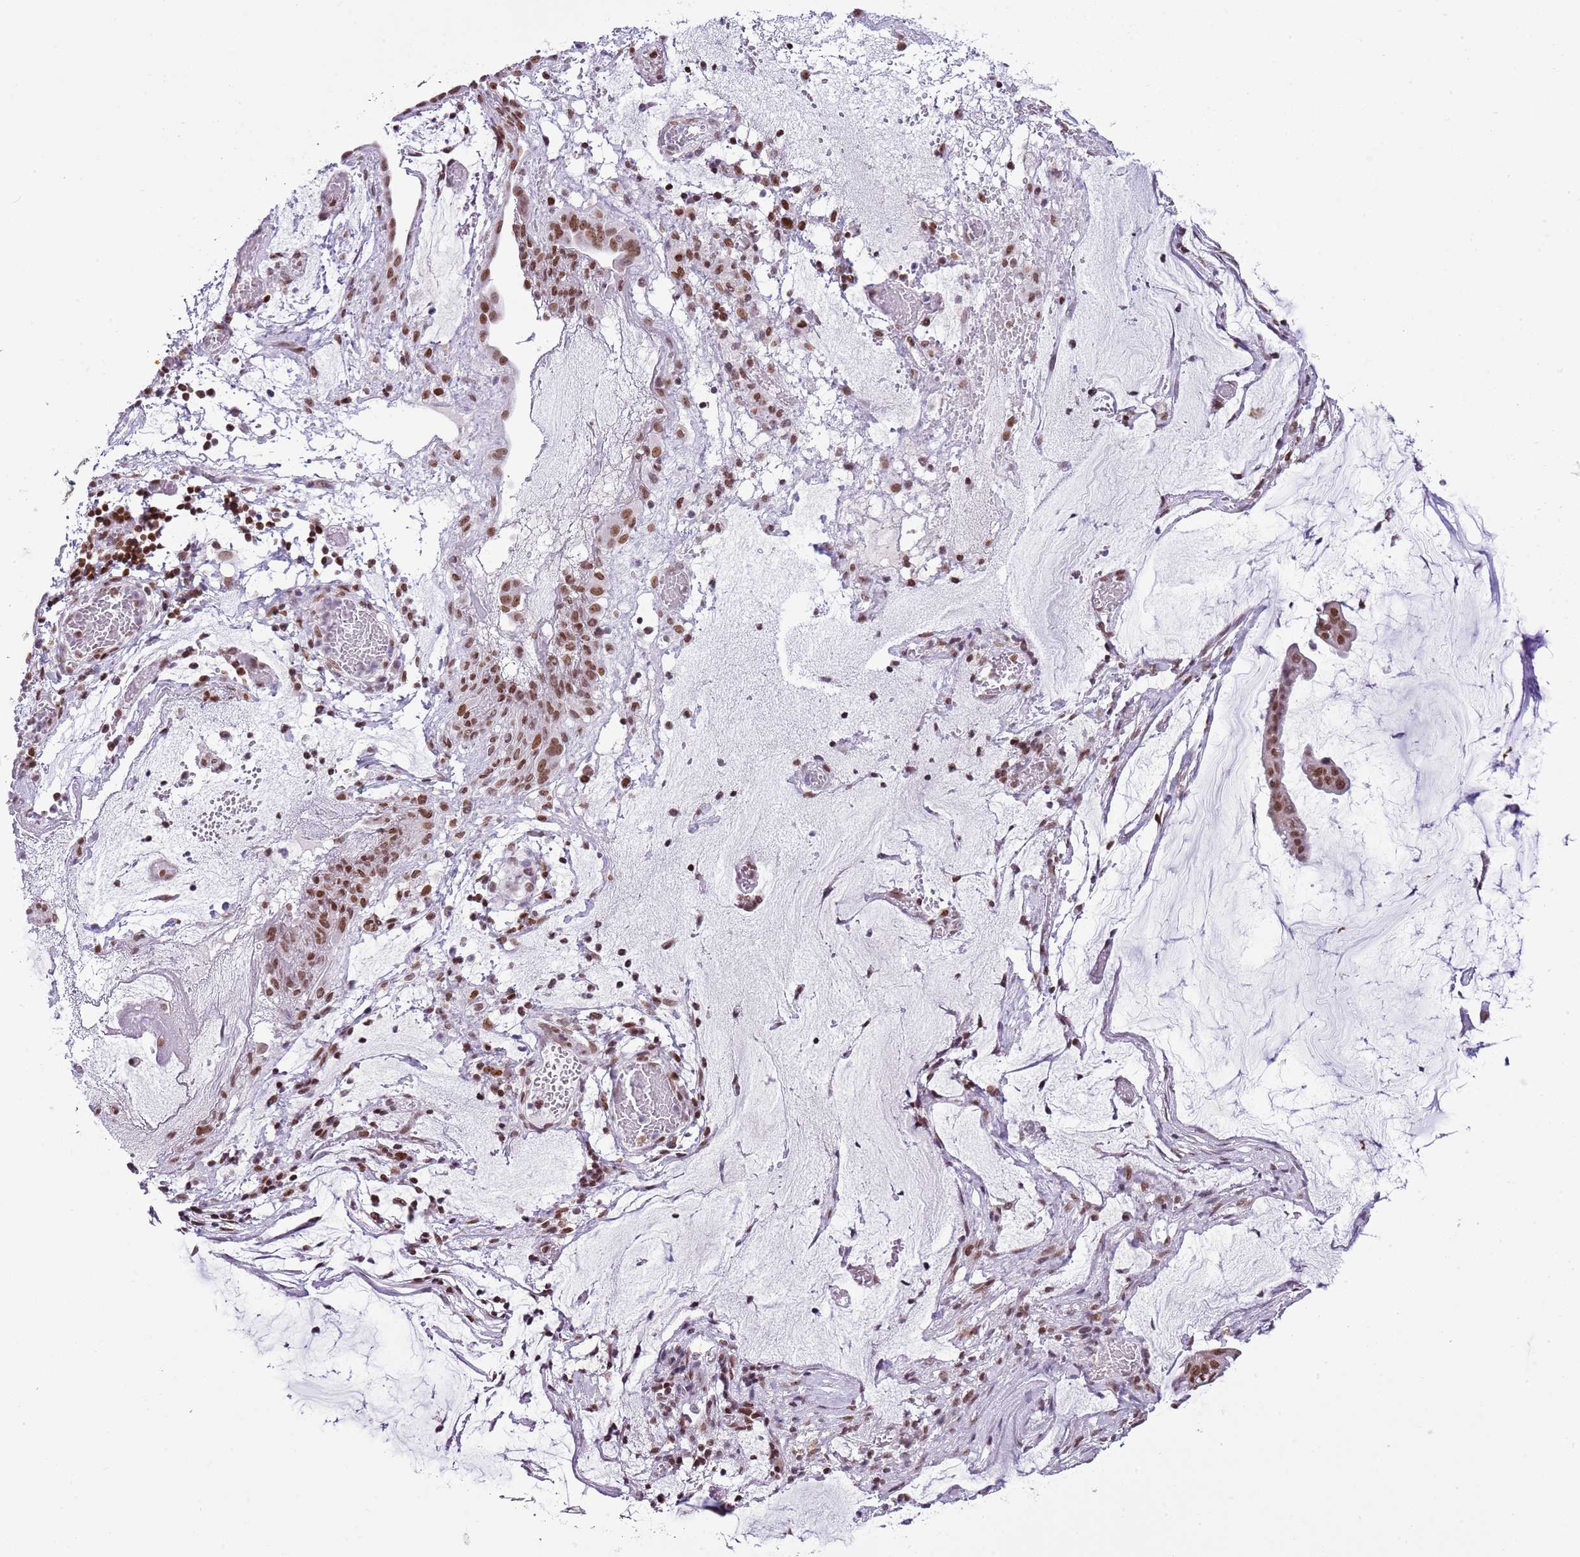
{"staining": {"intensity": "moderate", "quantity": ">75%", "location": "nuclear"}, "tissue": "ovarian cancer", "cell_type": "Tumor cells", "image_type": "cancer", "snomed": [{"axis": "morphology", "description": "Cystadenocarcinoma, mucinous, NOS"}, {"axis": "topography", "description": "Ovary"}], "caption": "A micrograph of human ovarian mucinous cystadenocarcinoma stained for a protein displays moderate nuclear brown staining in tumor cells.", "gene": "SELENOH", "patient": {"sex": "female", "age": 73}}